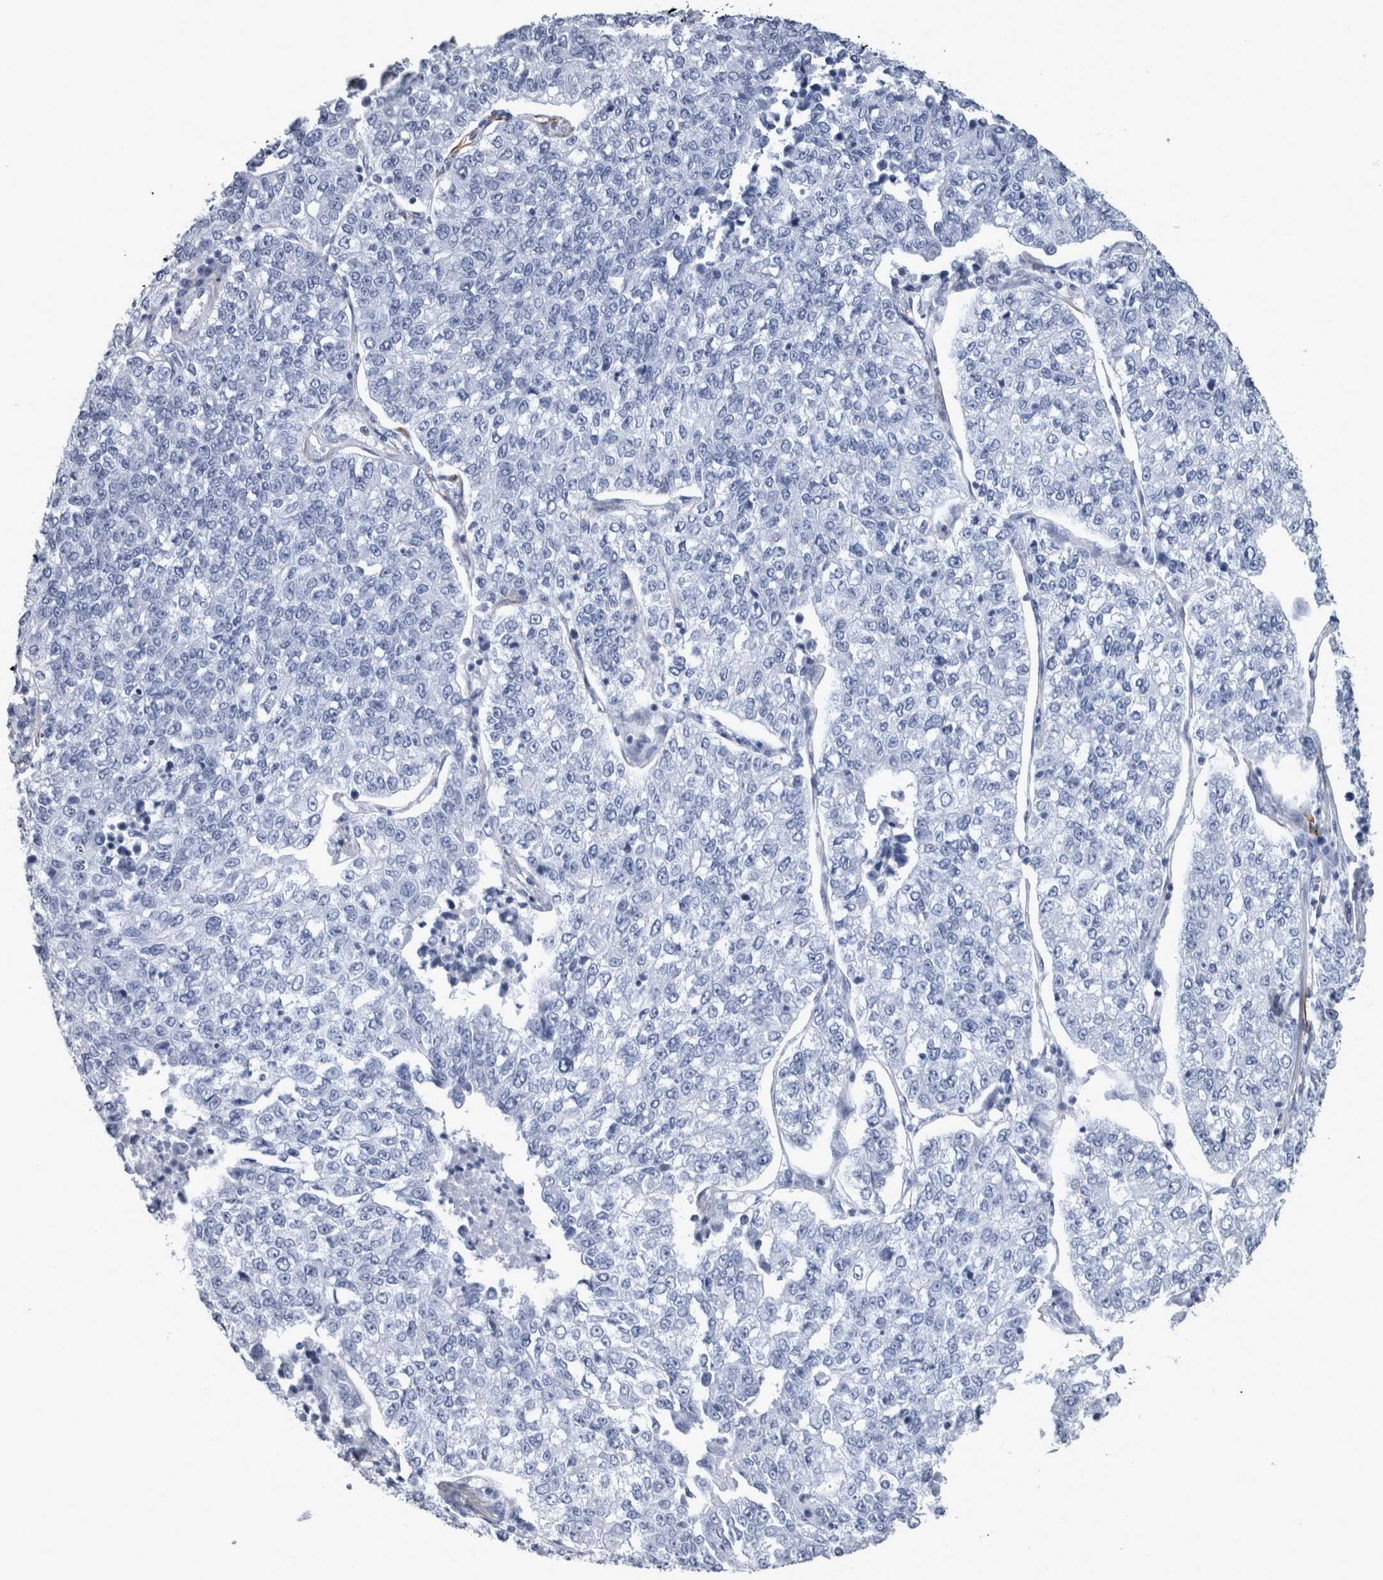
{"staining": {"intensity": "negative", "quantity": "none", "location": "none"}, "tissue": "lung cancer", "cell_type": "Tumor cells", "image_type": "cancer", "snomed": [{"axis": "morphology", "description": "Adenocarcinoma, NOS"}, {"axis": "topography", "description": "Lung"}], "caption": "The immunohistochemistry (IHC) photomicrograph has no significant positivity in tumor cells of lung adenocarcinoma tissue.", "gene": "VWDE", "patient": {"sex": "male", "age": 49}}